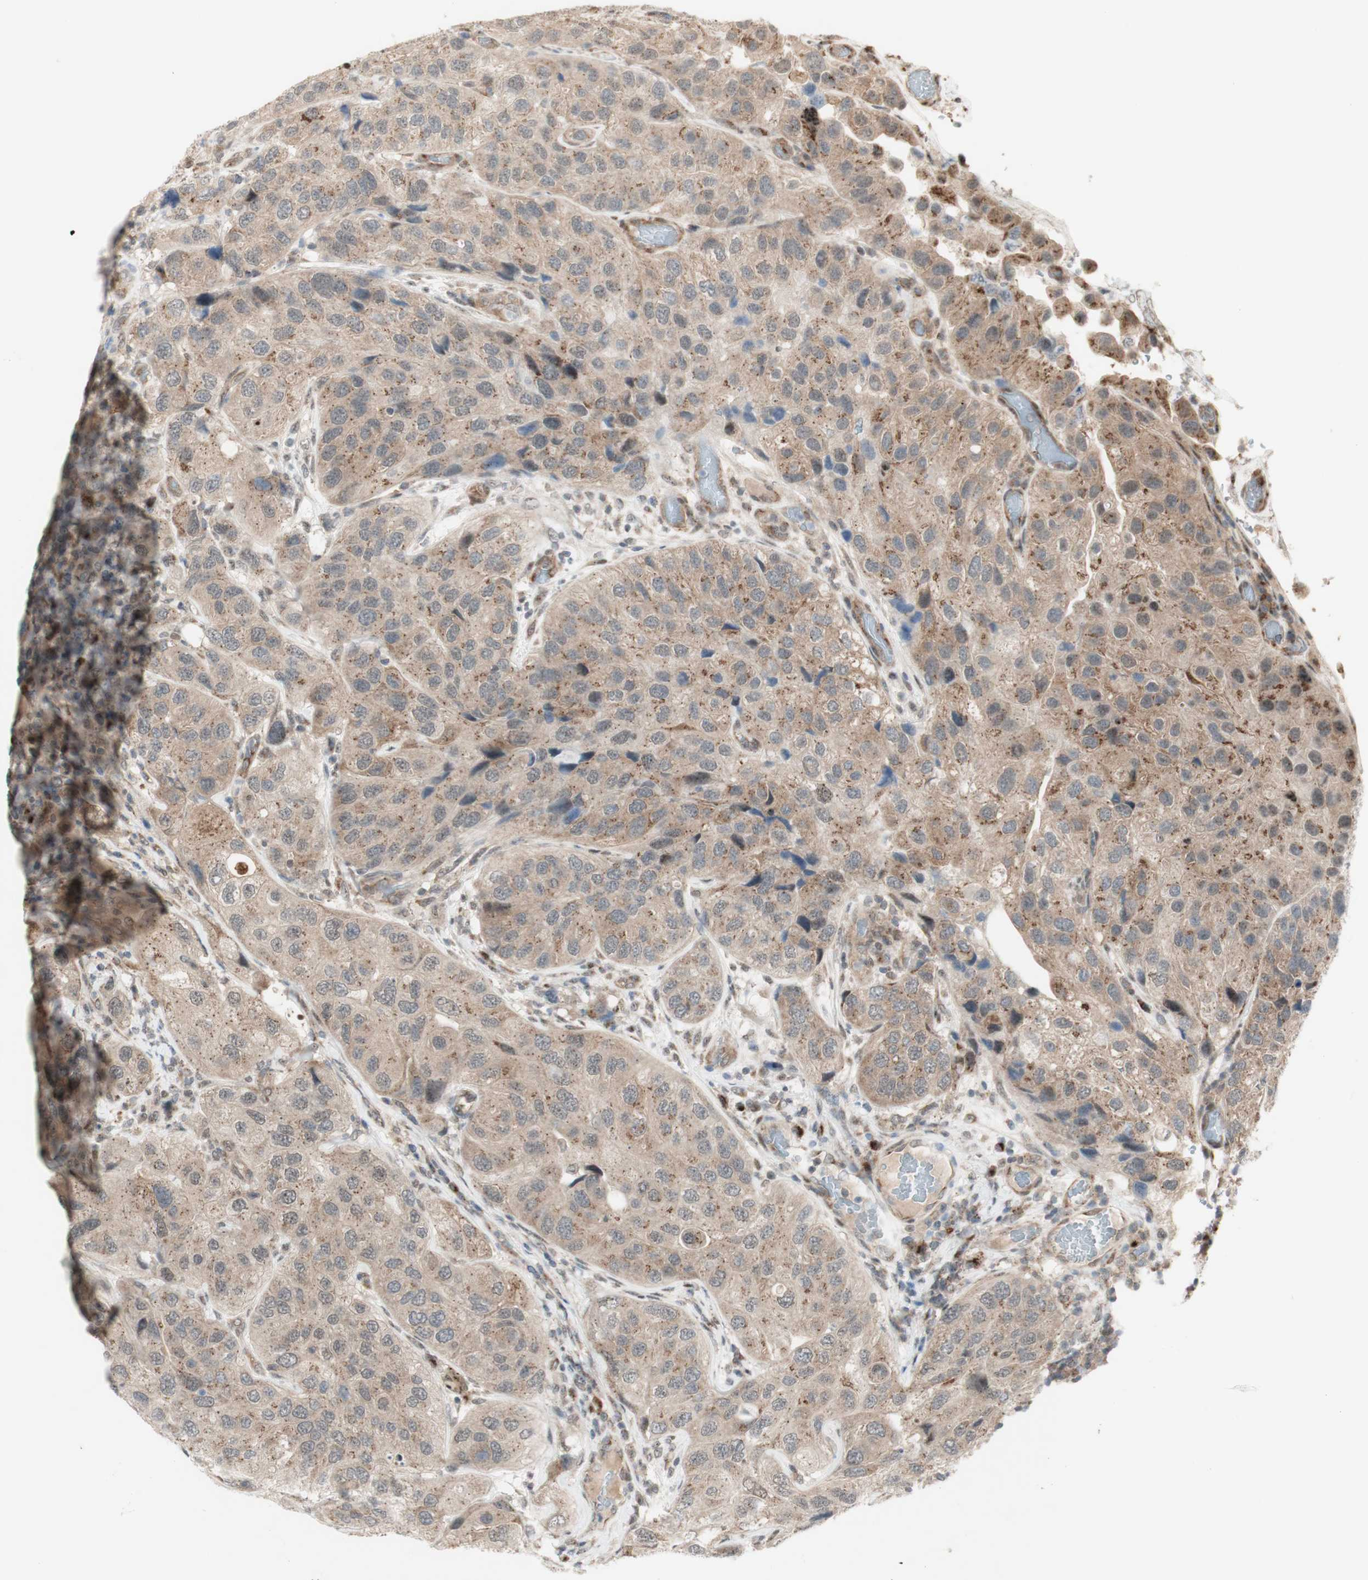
{"staining": {"intensity": "moderate", "quantity": ">75%", "location": "cytoplasmic/membranous"}, "tissue": "urothelial cancer", "cell_type": "Tumor cells", "image_type": "cancer", "snomed": [{"axis": "morphology", "description": "Urothelial carcinoma, High grade"}, {"axis": "topography", "description": "Urinary bladder"}], "caption": "About >75% of tumor cells in human high-grade urothelial carcinoma reveal moderate cytoplasmic/membranous protein staining as visualized by brown immunohistochemical staining.", "gene": "CYLD", "patient": {"sex": "female", "age": 64}}